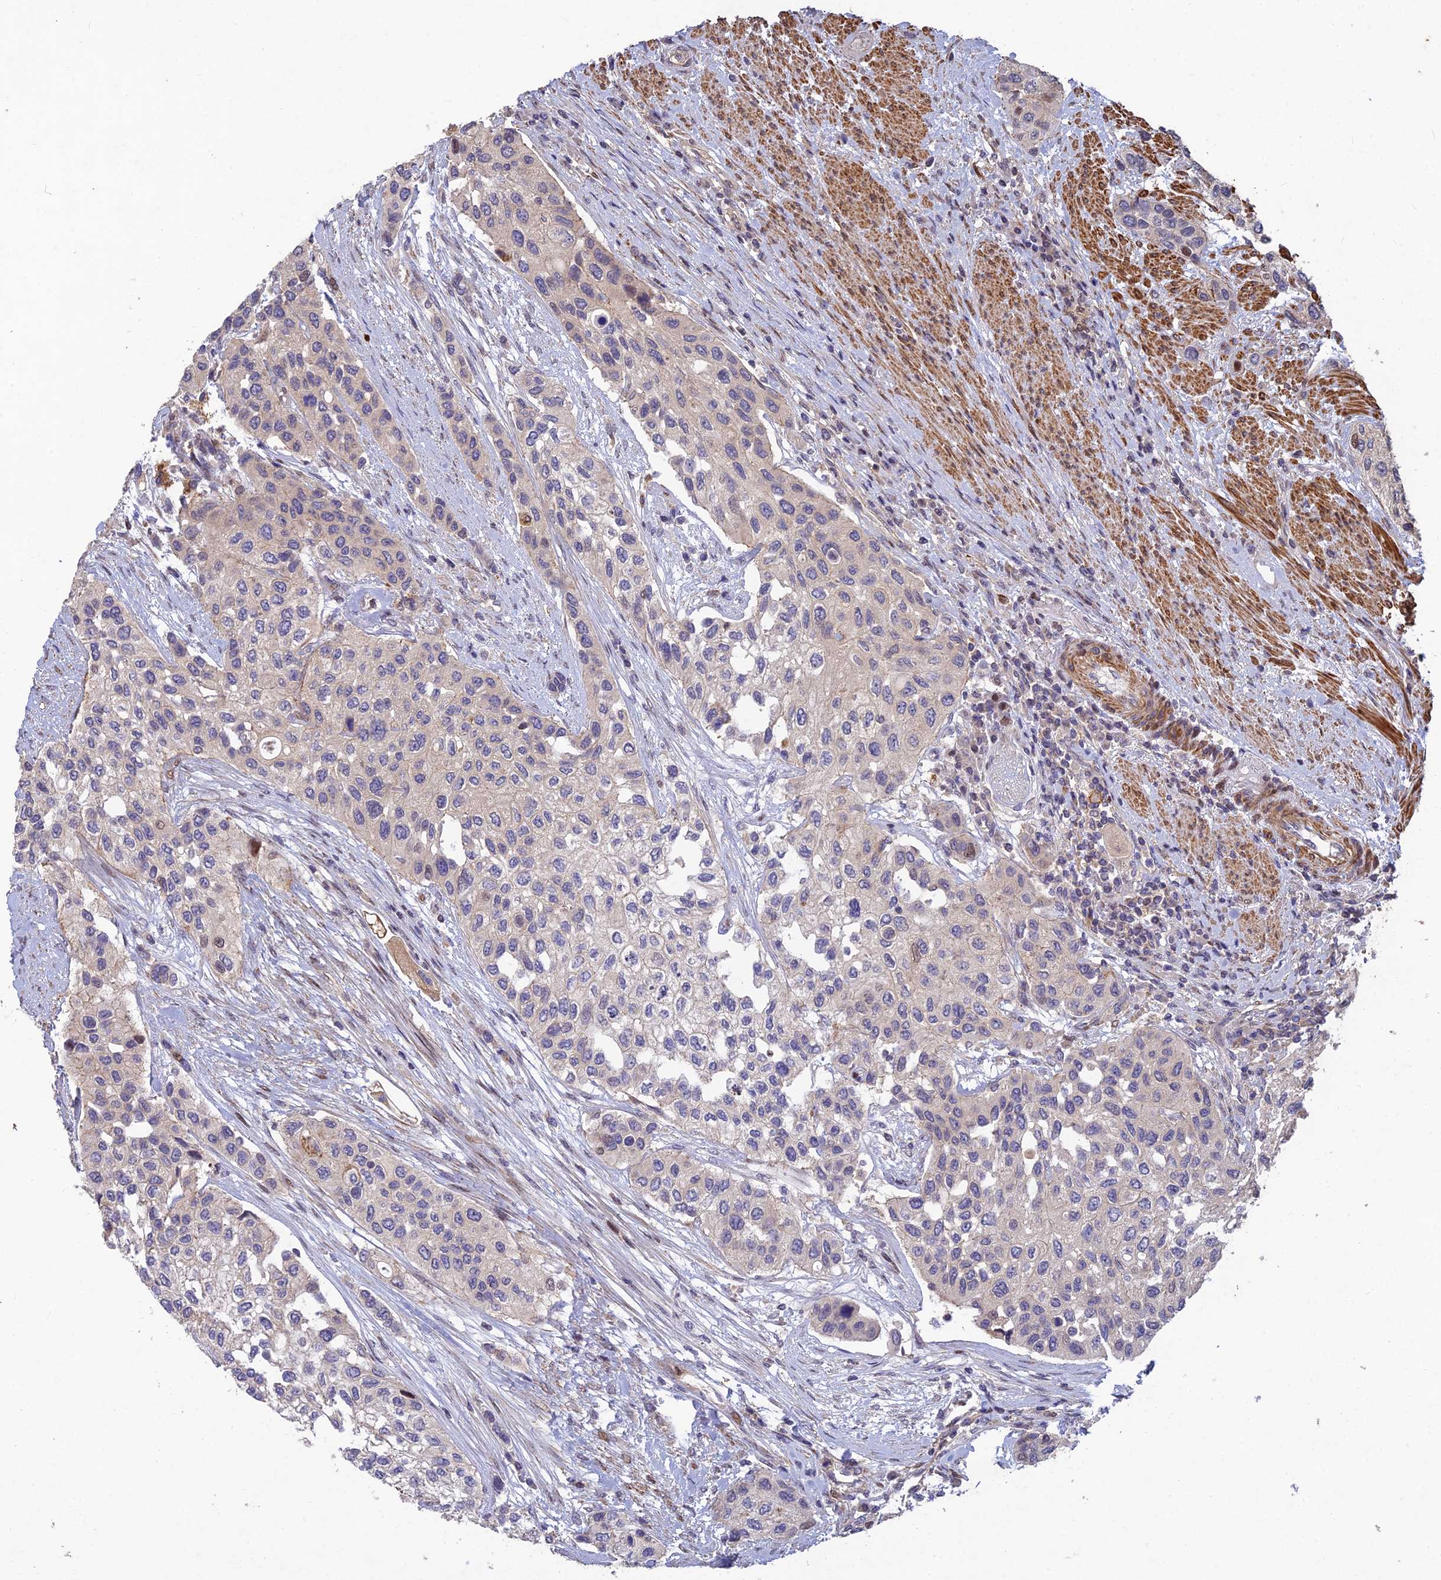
{"staining": {"intensity": "negative", "quantity": "none", "location": "none"}, "tissue": "urothelial cancer", "cell_type": "Tumor cells", "image_type": "cancer", "snomed": [{"axis": "morphology", "description": "Normal tissue, NOS"}, {"axis": "morphology", "description": "Urothelial carcinoma, High grade"}, {"axis": "topography", "description": "Vascular tissue"}, {"axis": "topography", "description": "Urinary bladder"}], "caption": "An immunohistochemistry micrograph of urothelial cancer is shown. There is no staining in tumor cells of urothelial cancer.", "gene": "RELCH", "patient": {"sex": "female", "age": 56}}